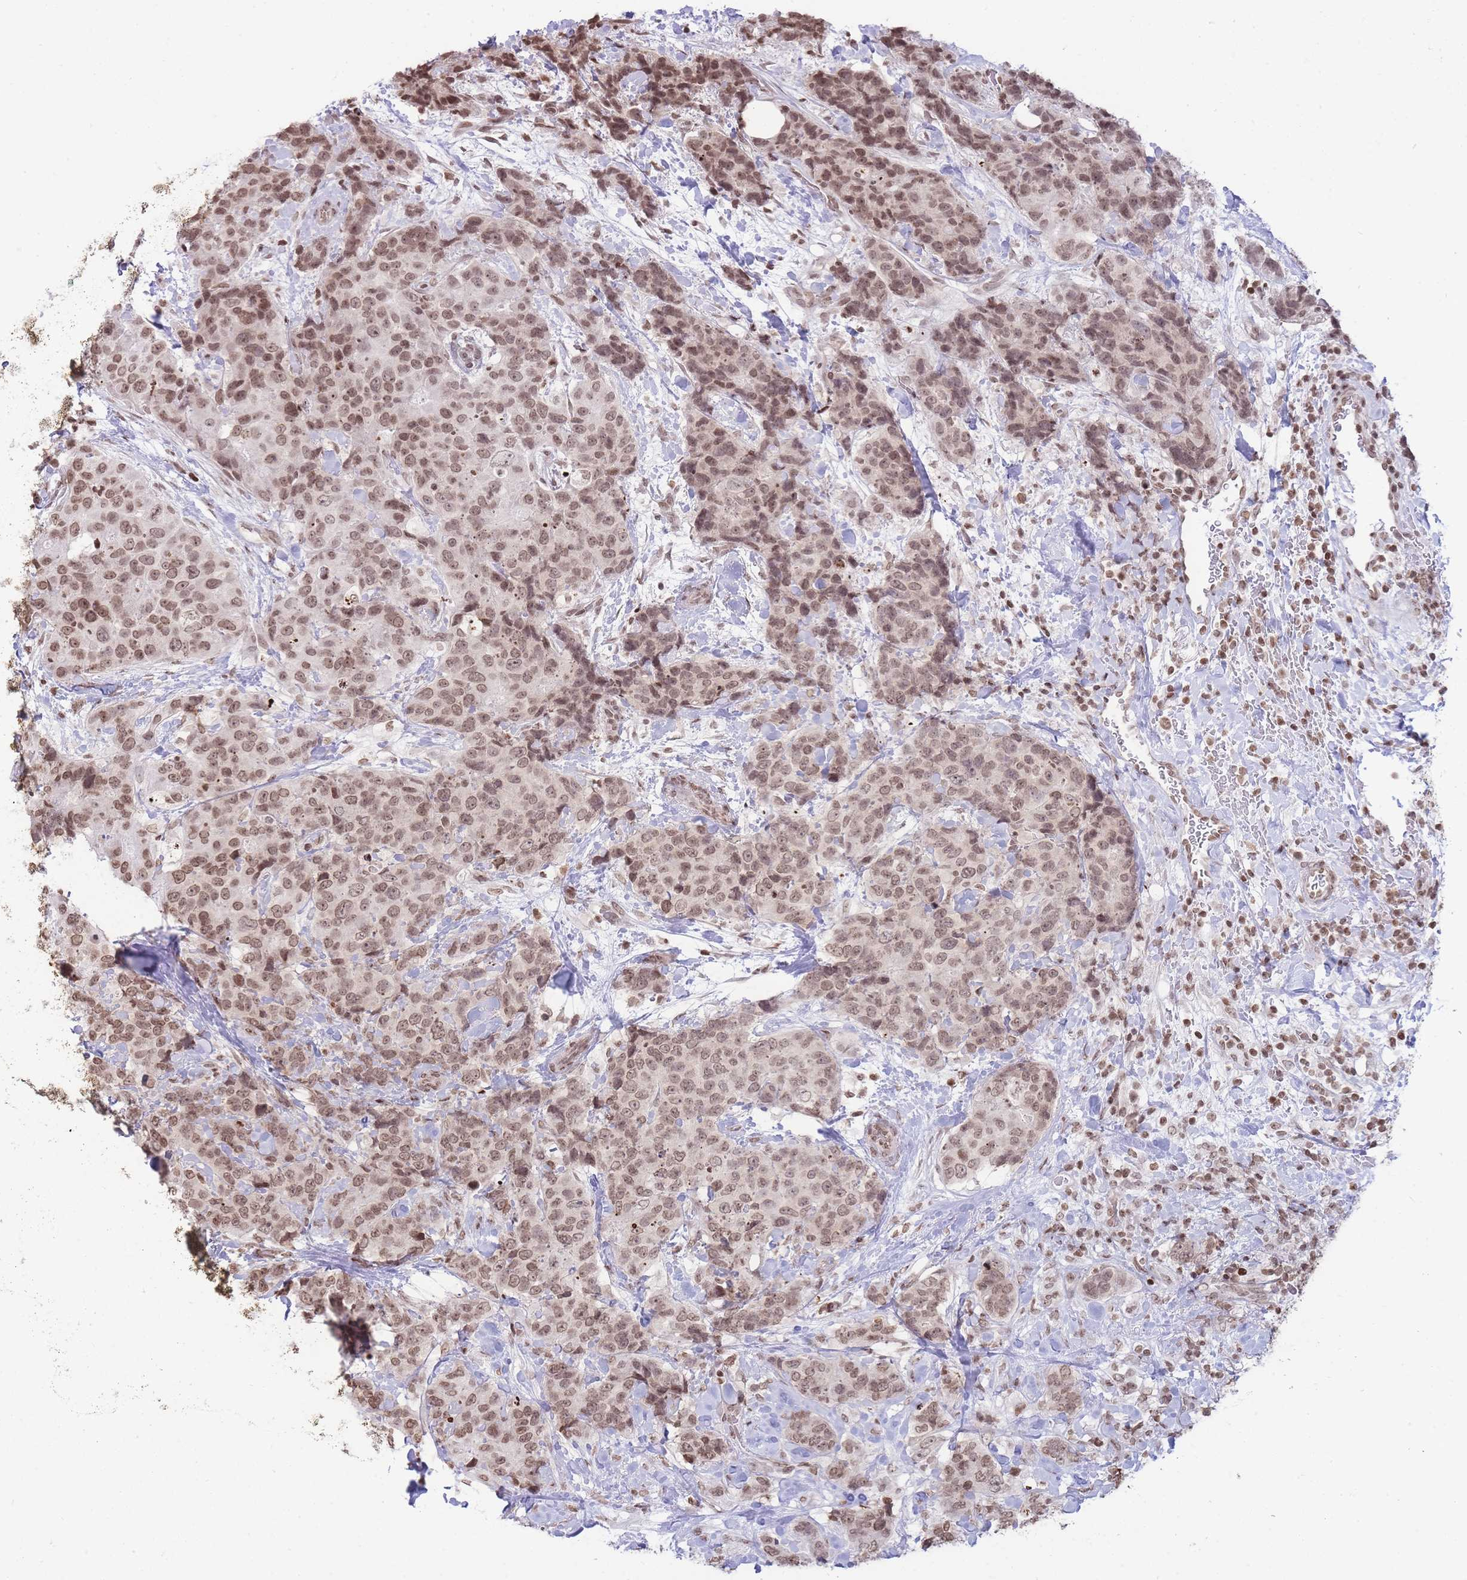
{"staining": {"intensity": "moderate", "quantity": ">75%", "location": "nuclear"}, "tissue": "breast cancer", "cell_type": "Tumor cells", "image_type": "cancer", "snomed": [{"axis": "morphology", "description": "Lobular carcinoma"}, {"axis": "topography", "description": "Breast"}], "caption": "Breast lobular carcinoma stained with a brown dye reveals moderate nuclear positive expression in about >75% of tumor cells.", "gene": "SHISAL1", "patient": {"sex": "female", "age": 59}}